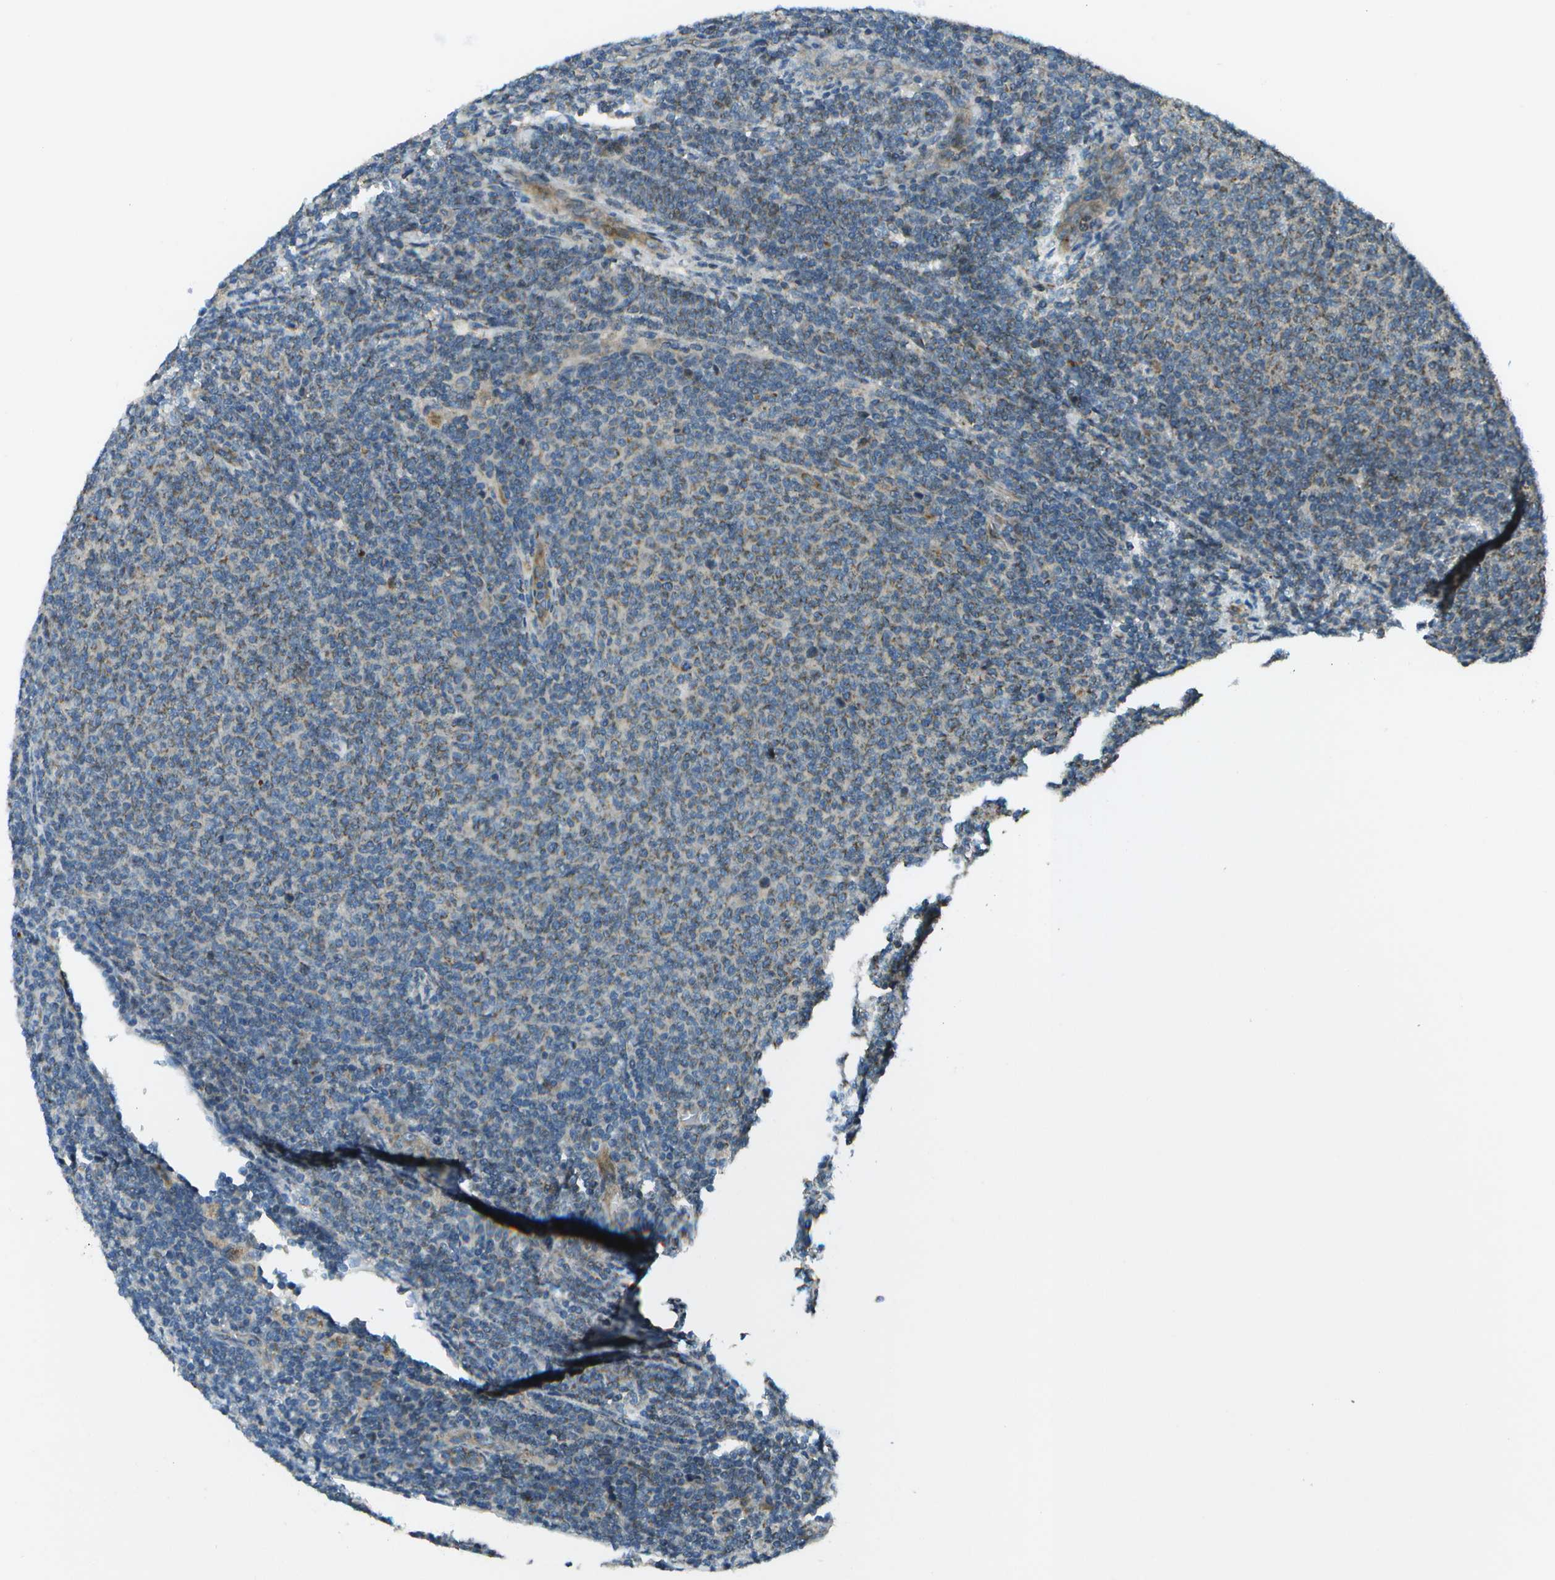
{"staining": {"intensity": "moderate", "quantity": "<25%", "location": "cytoplasmic/membranous"}, "tissue": "lymphoma", "cell_type": "Tumor cells", "image_type": "cancer", "snomed": [{"axis": "morphology", "description": "Malignant lymphoma, non-Hodgkin's type, Low grade"}, {"axis": "topography", "description": "Lymph node"}], "caption": "This histopathology image displays IHC staining of human low-grade malignant lymphoma, non-Hodgkin's type, with low moderate cytoplasmic/membranous staining in about <25% of tumor cells.", "gene": "PXYLP1", "patient": {"sex": "male", "age": 66}}